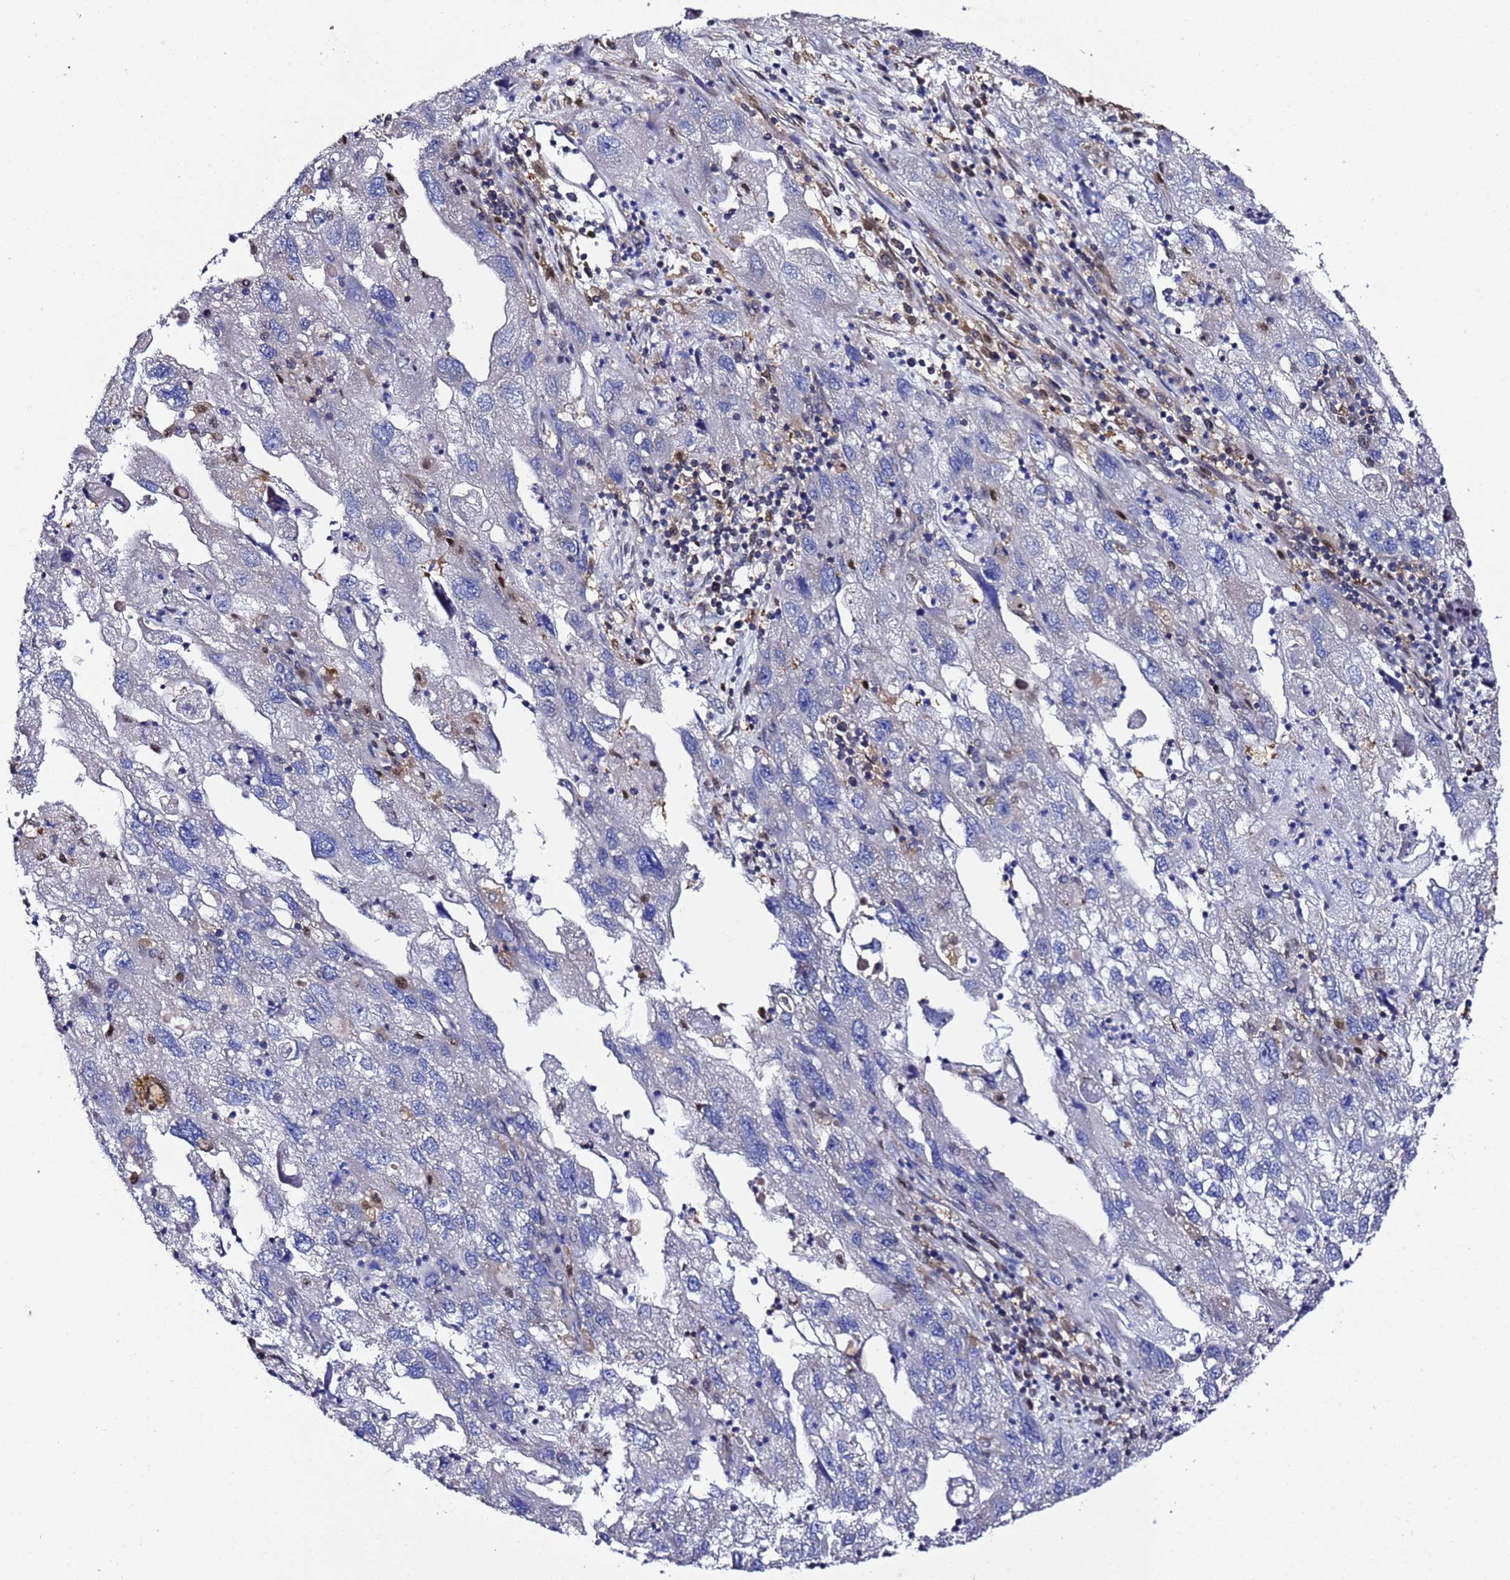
{"staining": {"intensity": "negative", "quantity": "none", "location": "none"}, "tissue": "endometrial cancer", "cell_type": "Tumor cells", "image_type": "cancer", "snomed": [{"axis": "morphology", "description": "Adenocarcinoma, NOS"}, {"axis": "topography", "description": "Endometrium"}], "caption": "DAB (3,3'-diaminobenzidine) immunohistochemical staining of endometrial cancer shows no significant staining in tumor cells.", "gene": "ALG3", "patient": {"sex": "female", "age": 49}}